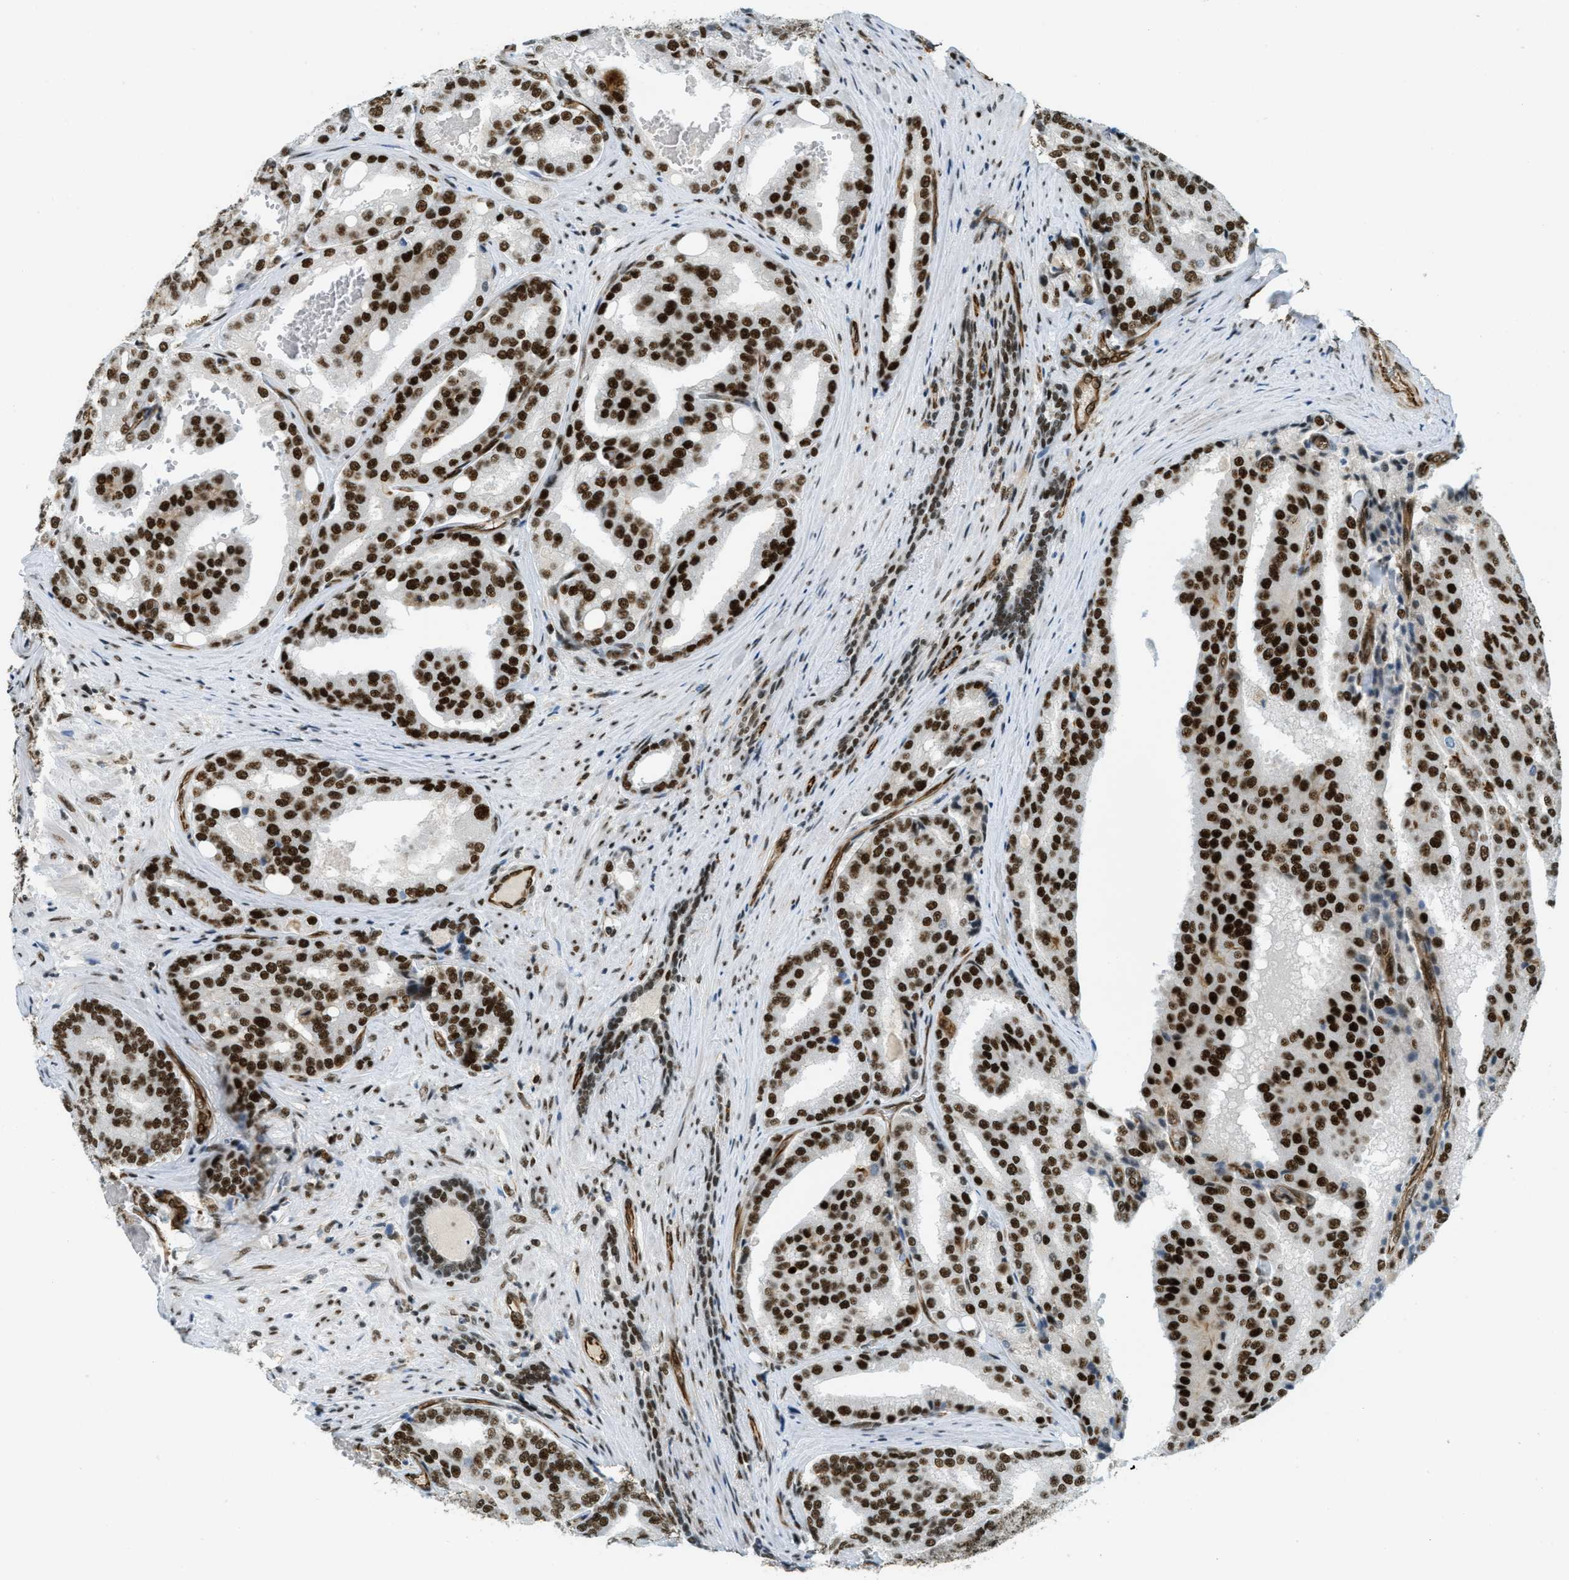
{"staining": {"intensity": "strong", "quantity": ">75%", "location": "nuclear"}, "tissue": "prostate cancer", "cell_type": "Tumor cells", "image_type": "cancer", "snomed": [{"axis": "morphology", "description": "Adenocarcinoma, High grade"}, {"axis": "topography", "description": "Prostate"}], "caption": "IHC staining of prostate cancer, which exhibits high levels of strong nuclear expression in about >75% of tumor cells indicating strong nuclear protein positivity. The staining was performed using DAB (3,3'-diaminobenzidine) (brown) for protein detection and nuclei were counterstained in hematoxylin (blue).", "gene": "ZFR", "patient": {"sex": "male", "age": 50}}